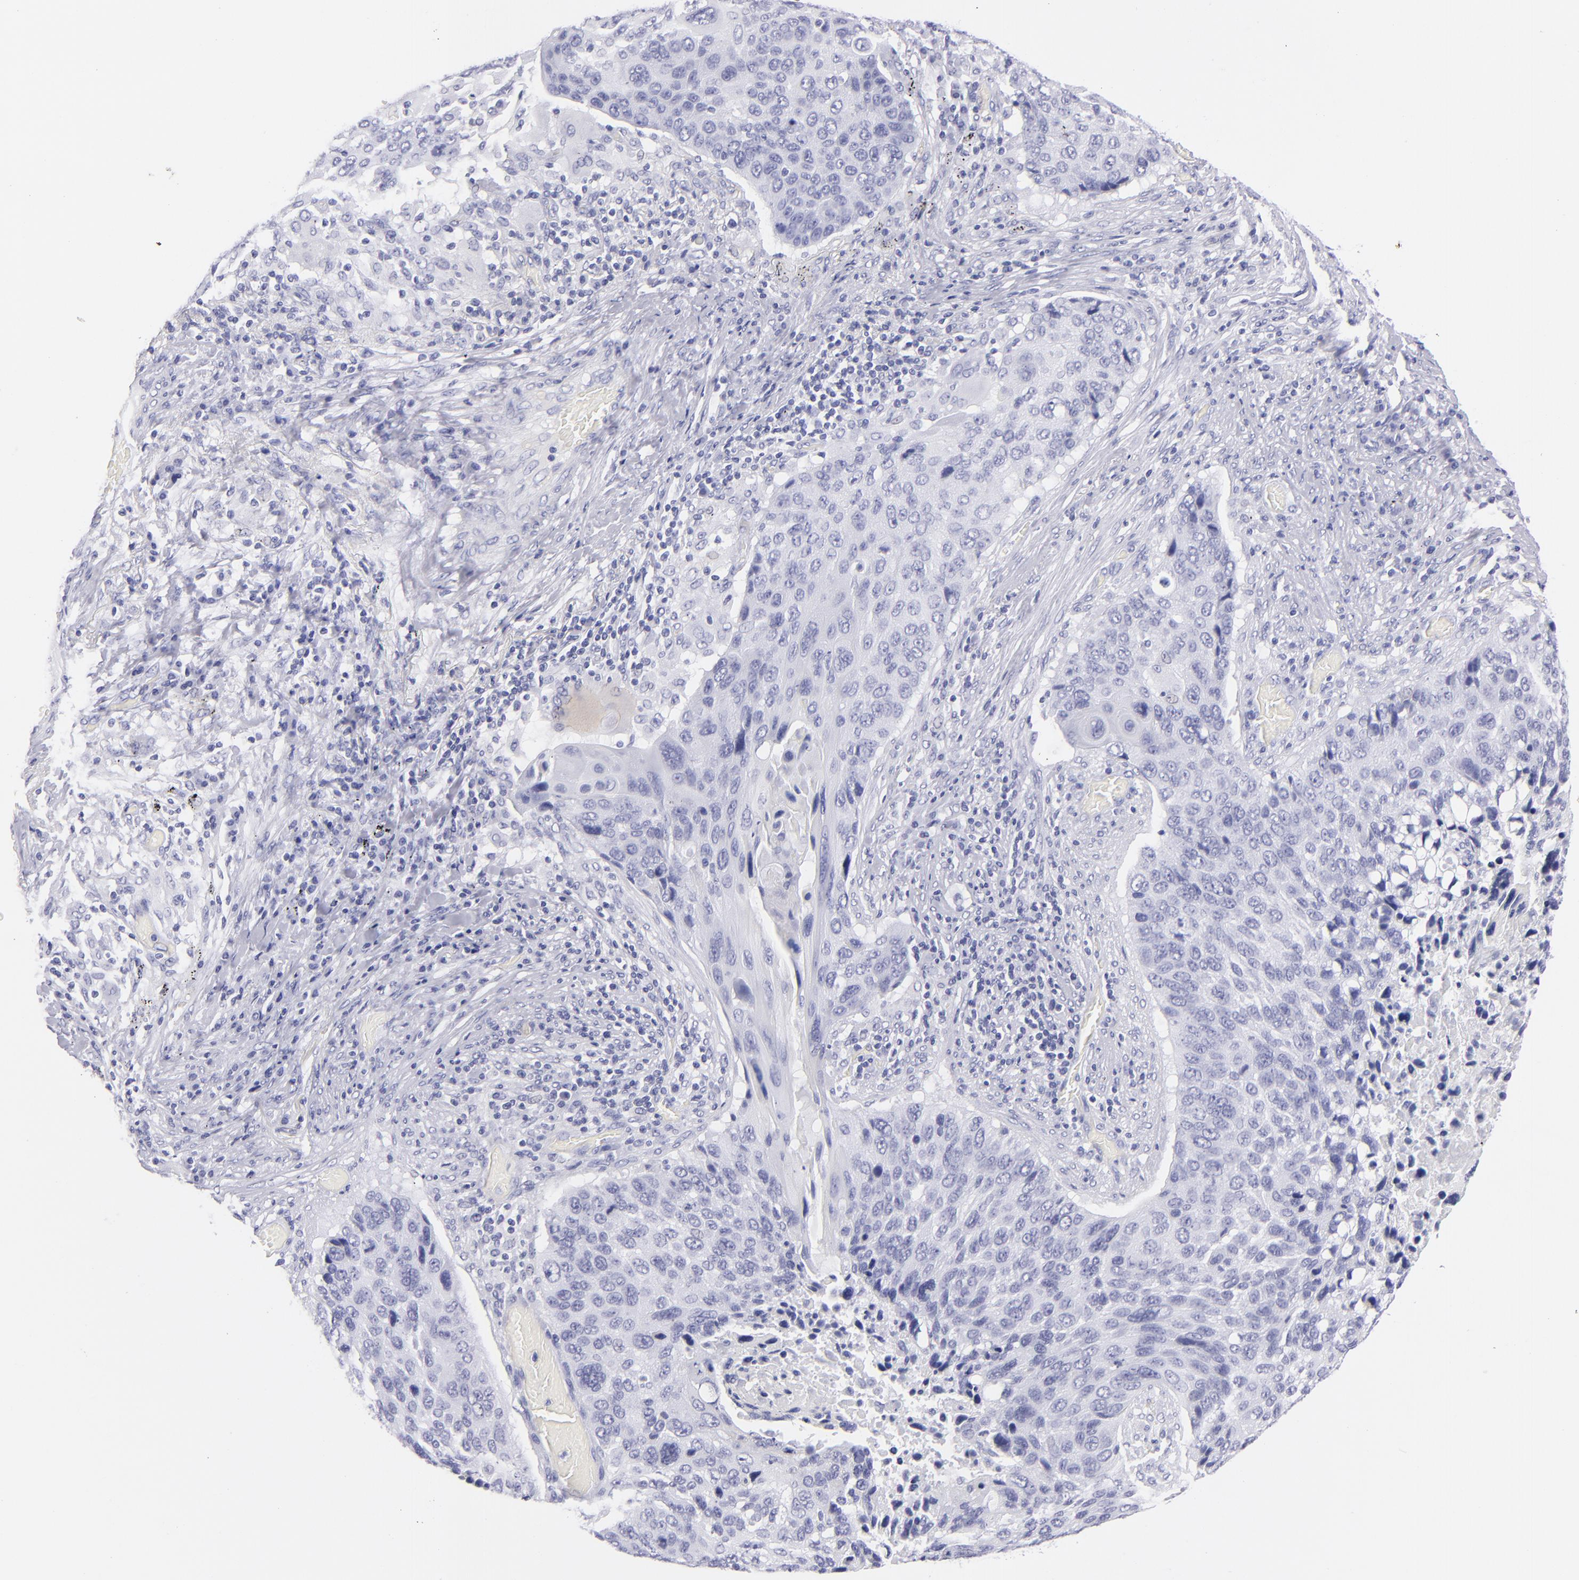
{"staining": {"intensity": "negative", "quantity": "none", "location": "none"}, "tissue": "lung cancer", "cell_type": "Tumor cells", "image_type": "cancer", "snomed": [{"axis": "morphology", "description": "Squamous cell carcinoma, NOS"}, {"axis": "topography", "description": "Lung"}], "caption": "DAB immunohistochemical staining of human lung squamous cell carcinoma shows no significant expression in tumor cells.", "gene": "PRPH", "patient": {"sex": "male", "age": 68}}